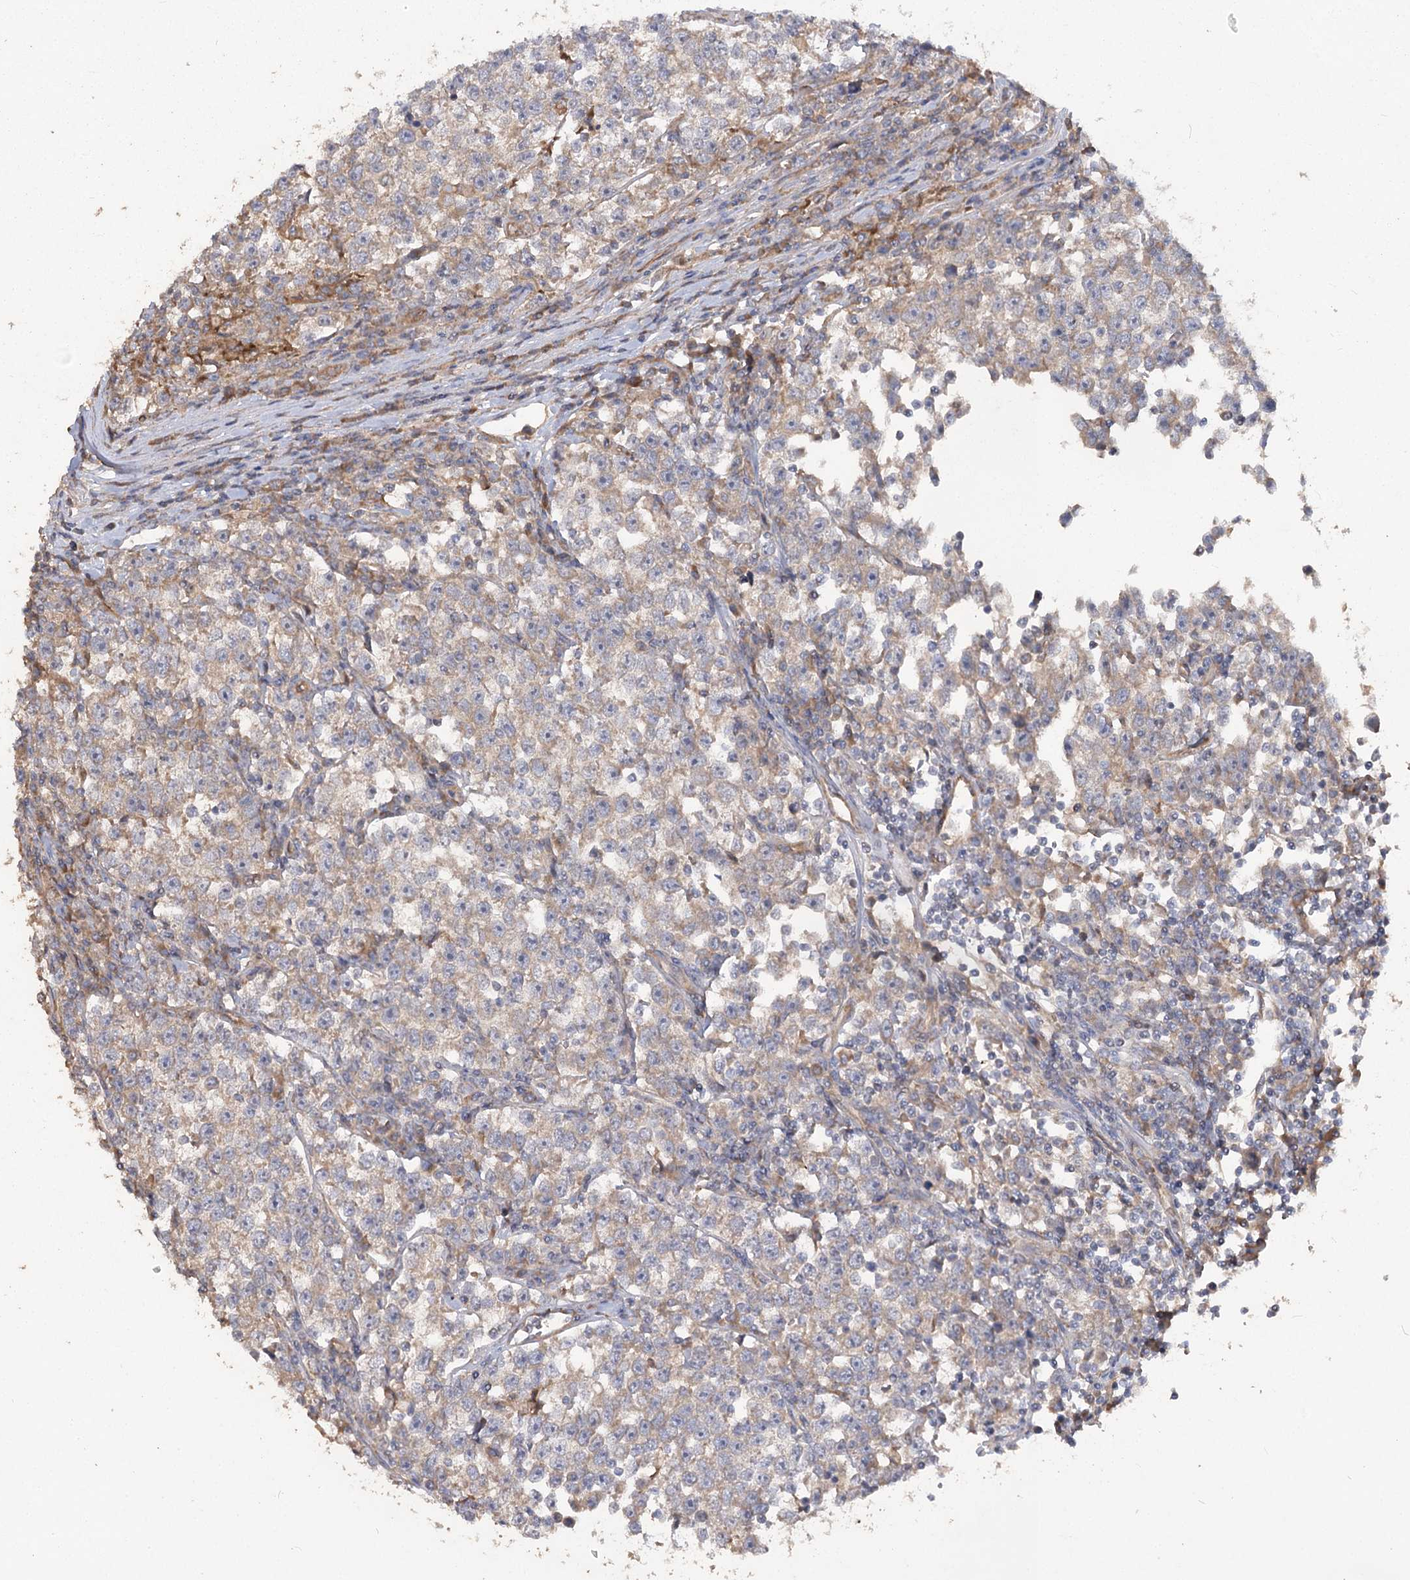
{"staining": {"intensity": "weak", "quantity": "25%-75%", "location": "cytoplasmic/membranous"}, "tissue": "testis cancer", "cell_type": "Tumor cells", "image_type": "cancer", "snomed": [{"axis": "morphology", "description": "Normal tissue, NOS"}, {"axis": "morphology", "description": "Seminoma, NOS"}, {"axis": "topography", "description": "Testis"}], "caption": "This is an image of IHC staining of testis cancer (seminoma), which shows weak positivity in the cytoplasmic/membranous of tumor cells.", "gene": "RIN2", "patient": {"sex": "male", "age": 43}}